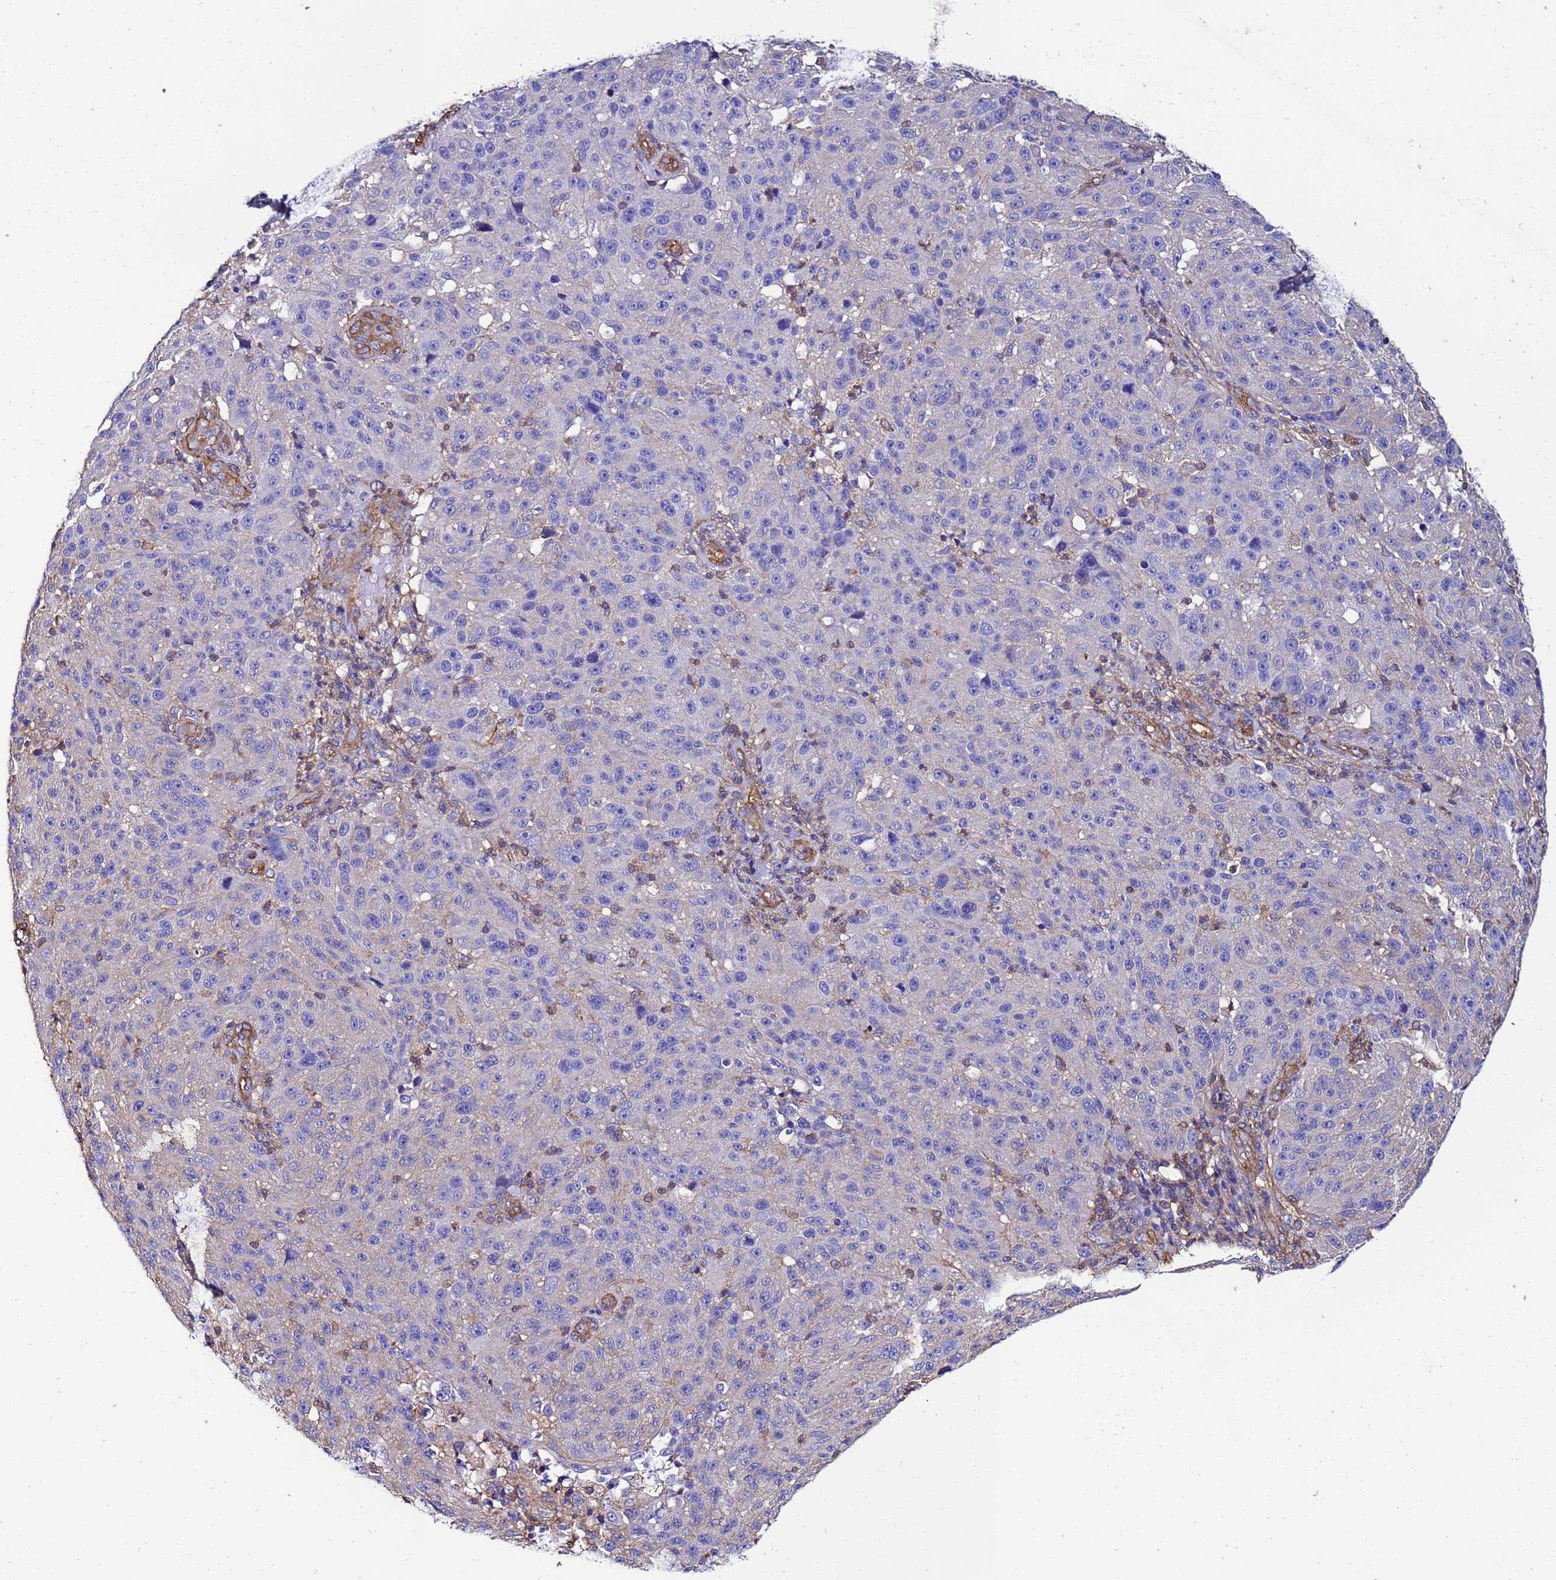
{"staining": {"intensity": "negative", "quantity": "none", "location": "none"}, "tissue": "melanoma", "cell_type": "Tumor cells", "image_type": "cancer", "snomed": [{"axis": "morphology", "description": "Malignant melanoma, NOS"}, {"axis": "topography", "description": "Skin"}], "caption": "Immunohistochemistry of melanoma displays no staining in tumor cells.", "gene": "MYL12A", "patient": {"sex": "male", "age": 53}}